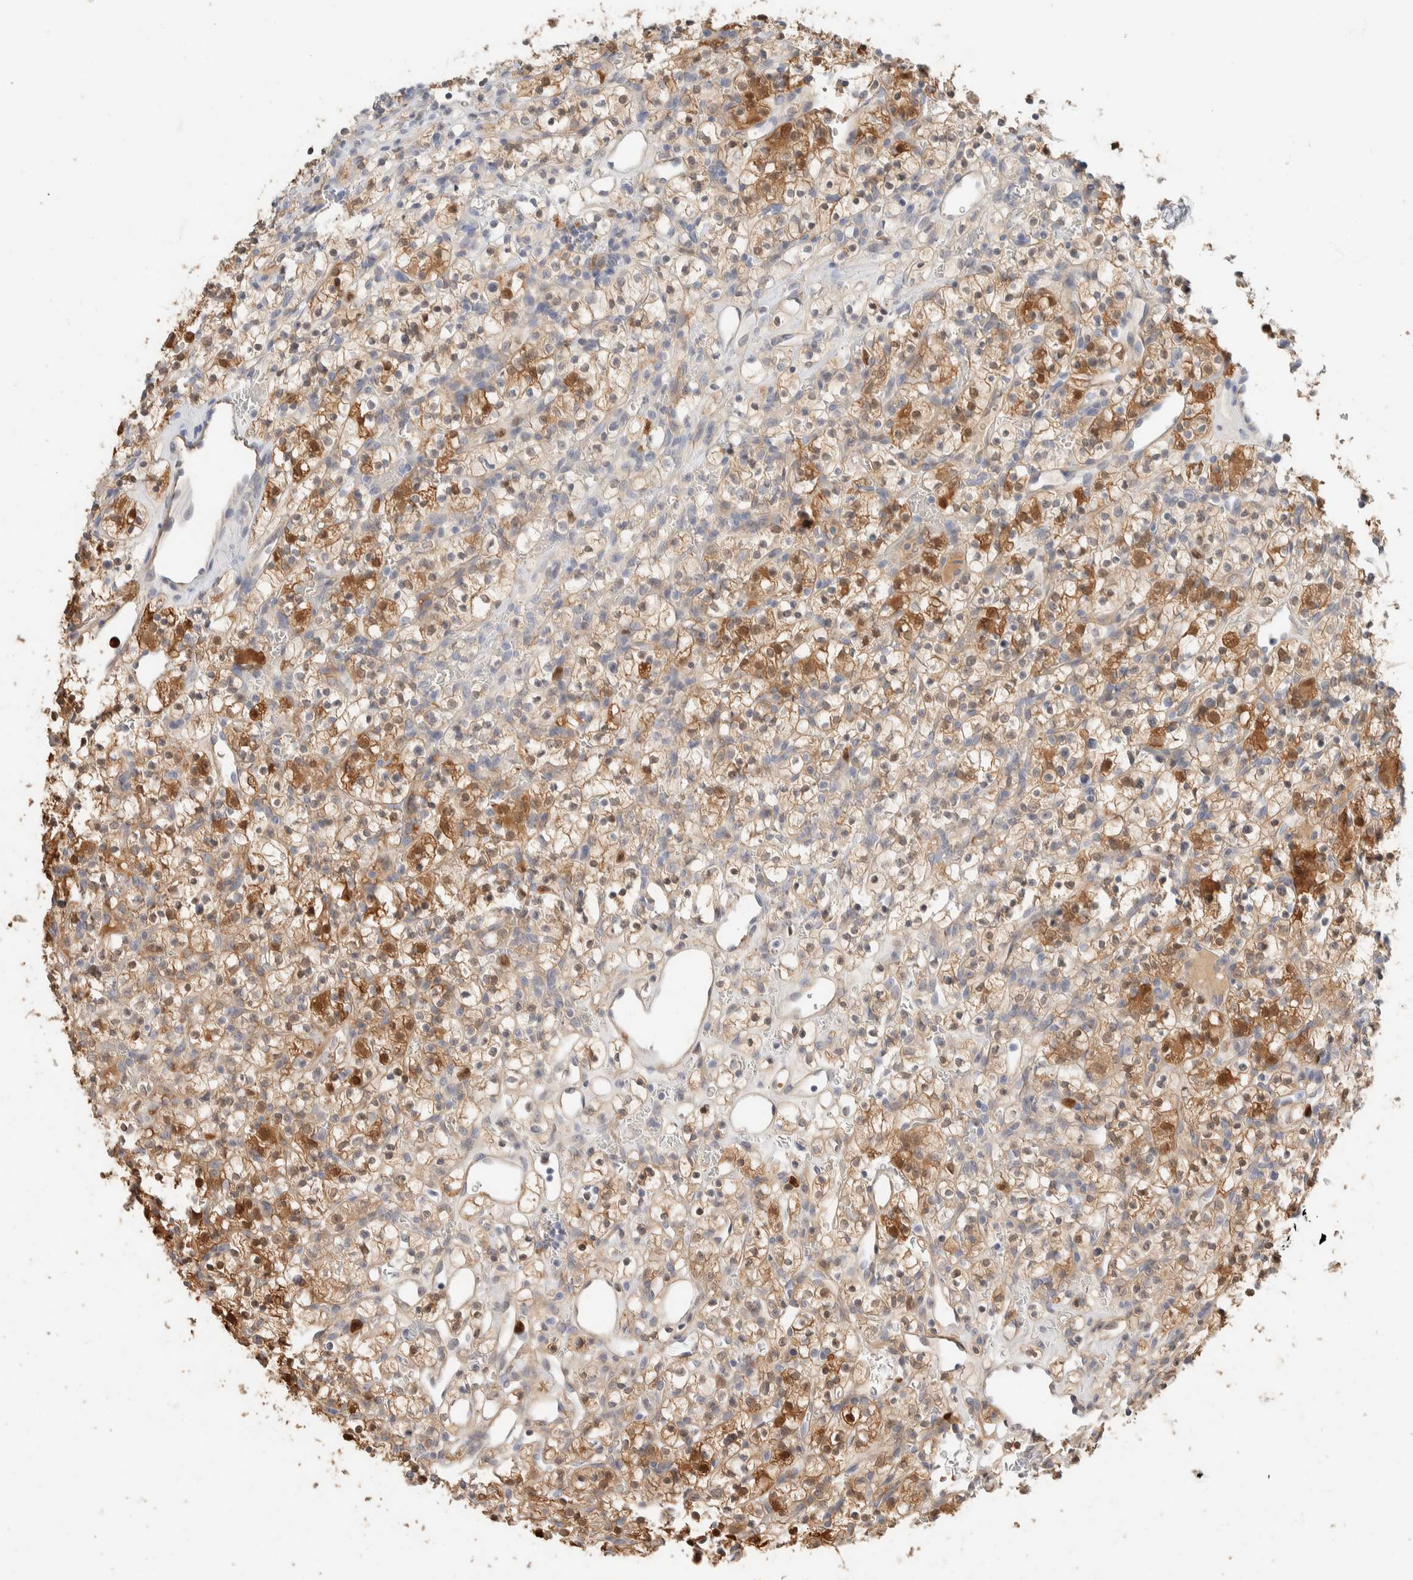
{"staining": {"intensity": "moderate", "quantity": "25%-75%", "location": "cytoplasmic/membranous,nuclear"}, "tissue": "renal cancer", "cell_type": "Tumor cells", "image_type": "cancer", "snomed": [{"axis": "morphology", "description": "Adenocarcinoma, NOS"}, {"axis": "topography", "description": "Kidney"}], "caption": "A brown stain labels moderate cytoplasmic/membranous and nuclear expression of a protein in renal adenocarcinoma tumor cells.", "gene": "SETD4", "patient": {"sex": "female", "age": 57}}